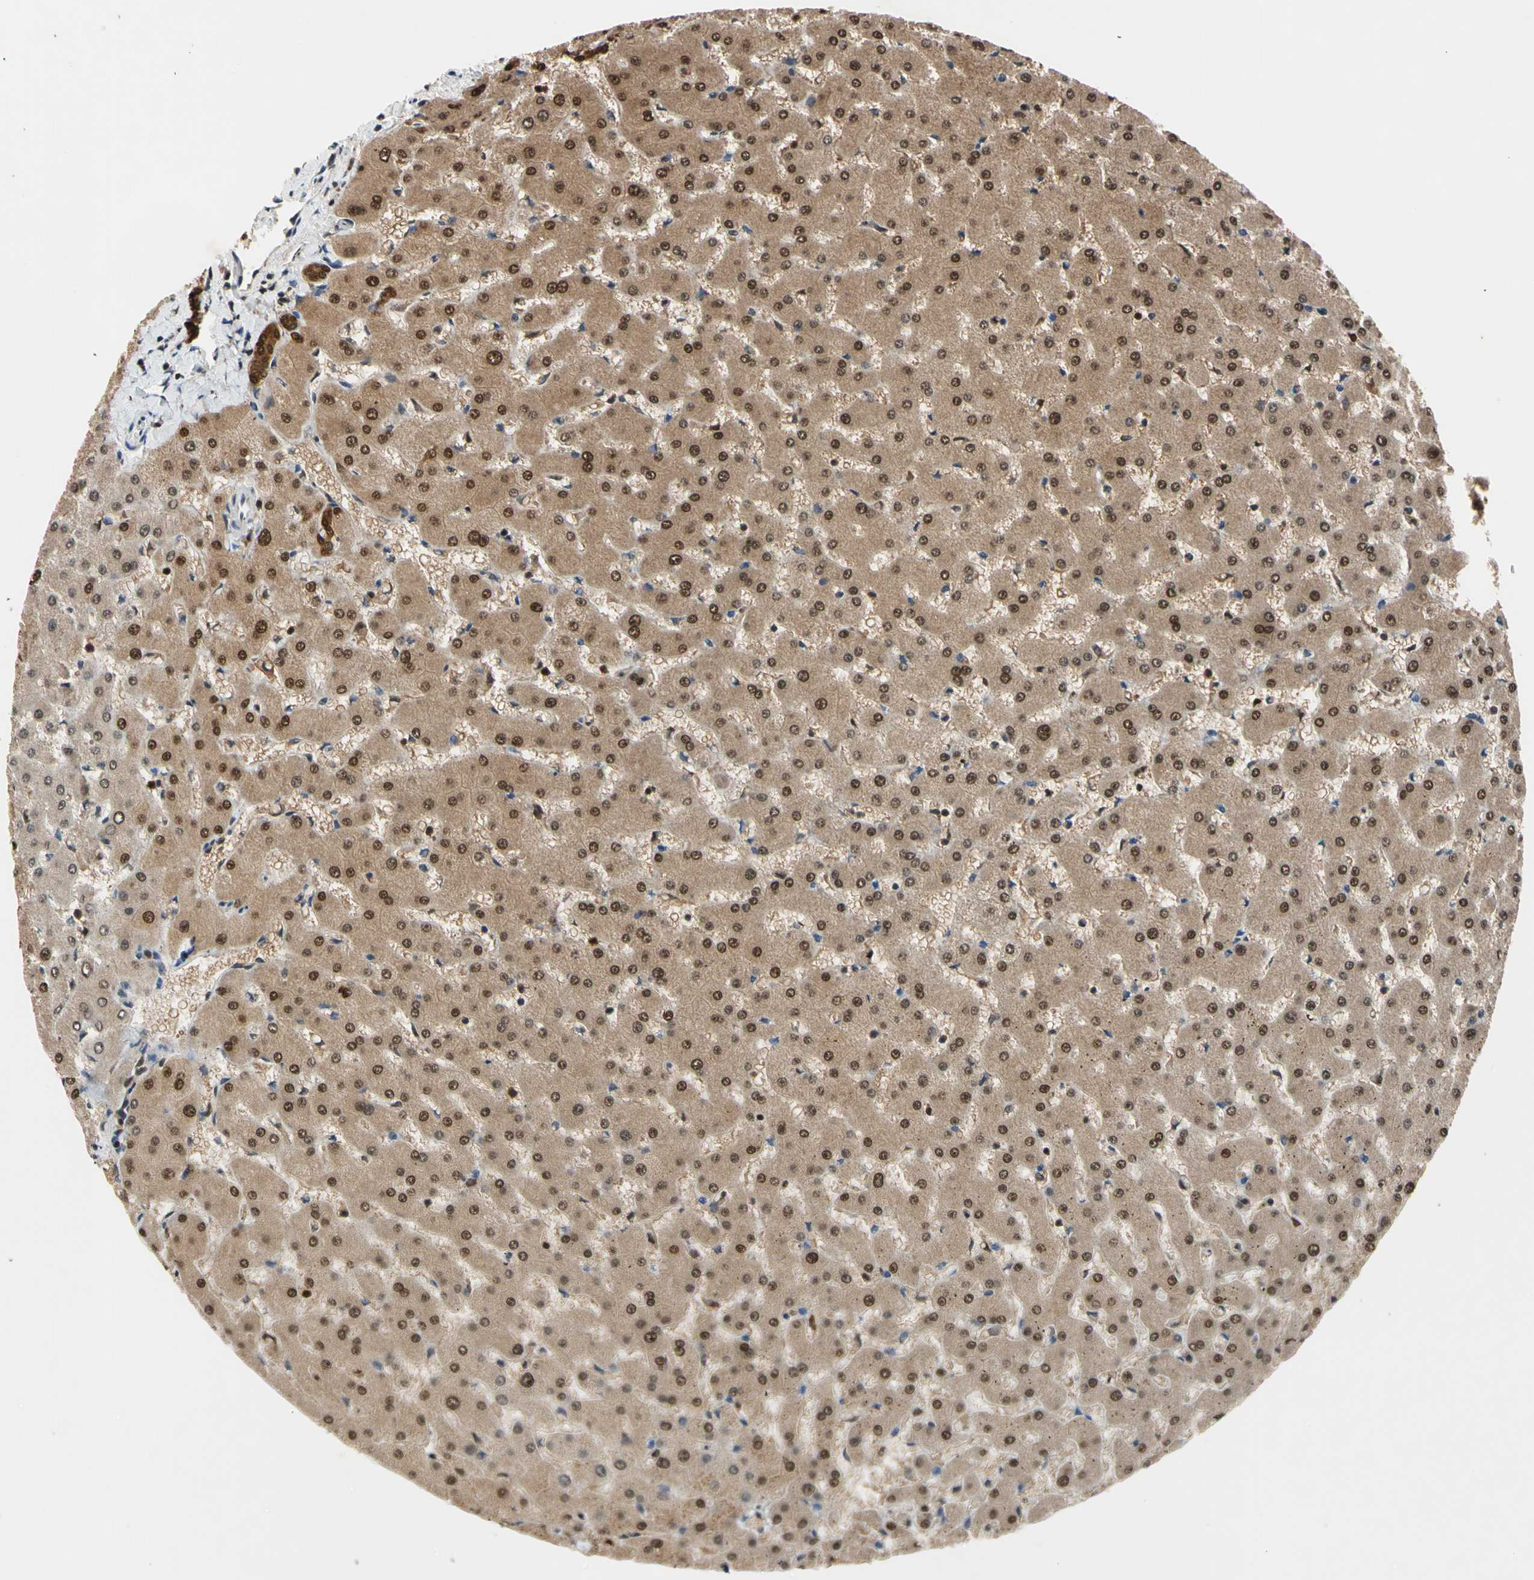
{"staining": {"intensity": "strong", "quantity": ">75%", "location": "cytoplasmic/membranous,nuclear"}, "tissue": "liver", "cell_type": "Cholangiocytes", "image_type": "normal", "snomed": [{"axis": "morphology", "description": "Normal tissue, NOS"}, {"axis": "topography", "description": "Liver"}], "caption": "Immunohistochemical staining of unremarkable human liver exhibits >75% levels of strong cytoplasmic/membranous,nuclear protein staining in approximately >75% of cholangiocytes. (DAB = brown stain, brightfield microscopy at high magnification).", "gene": "GSR", "patient": {"sex": "female", "age": 63}}